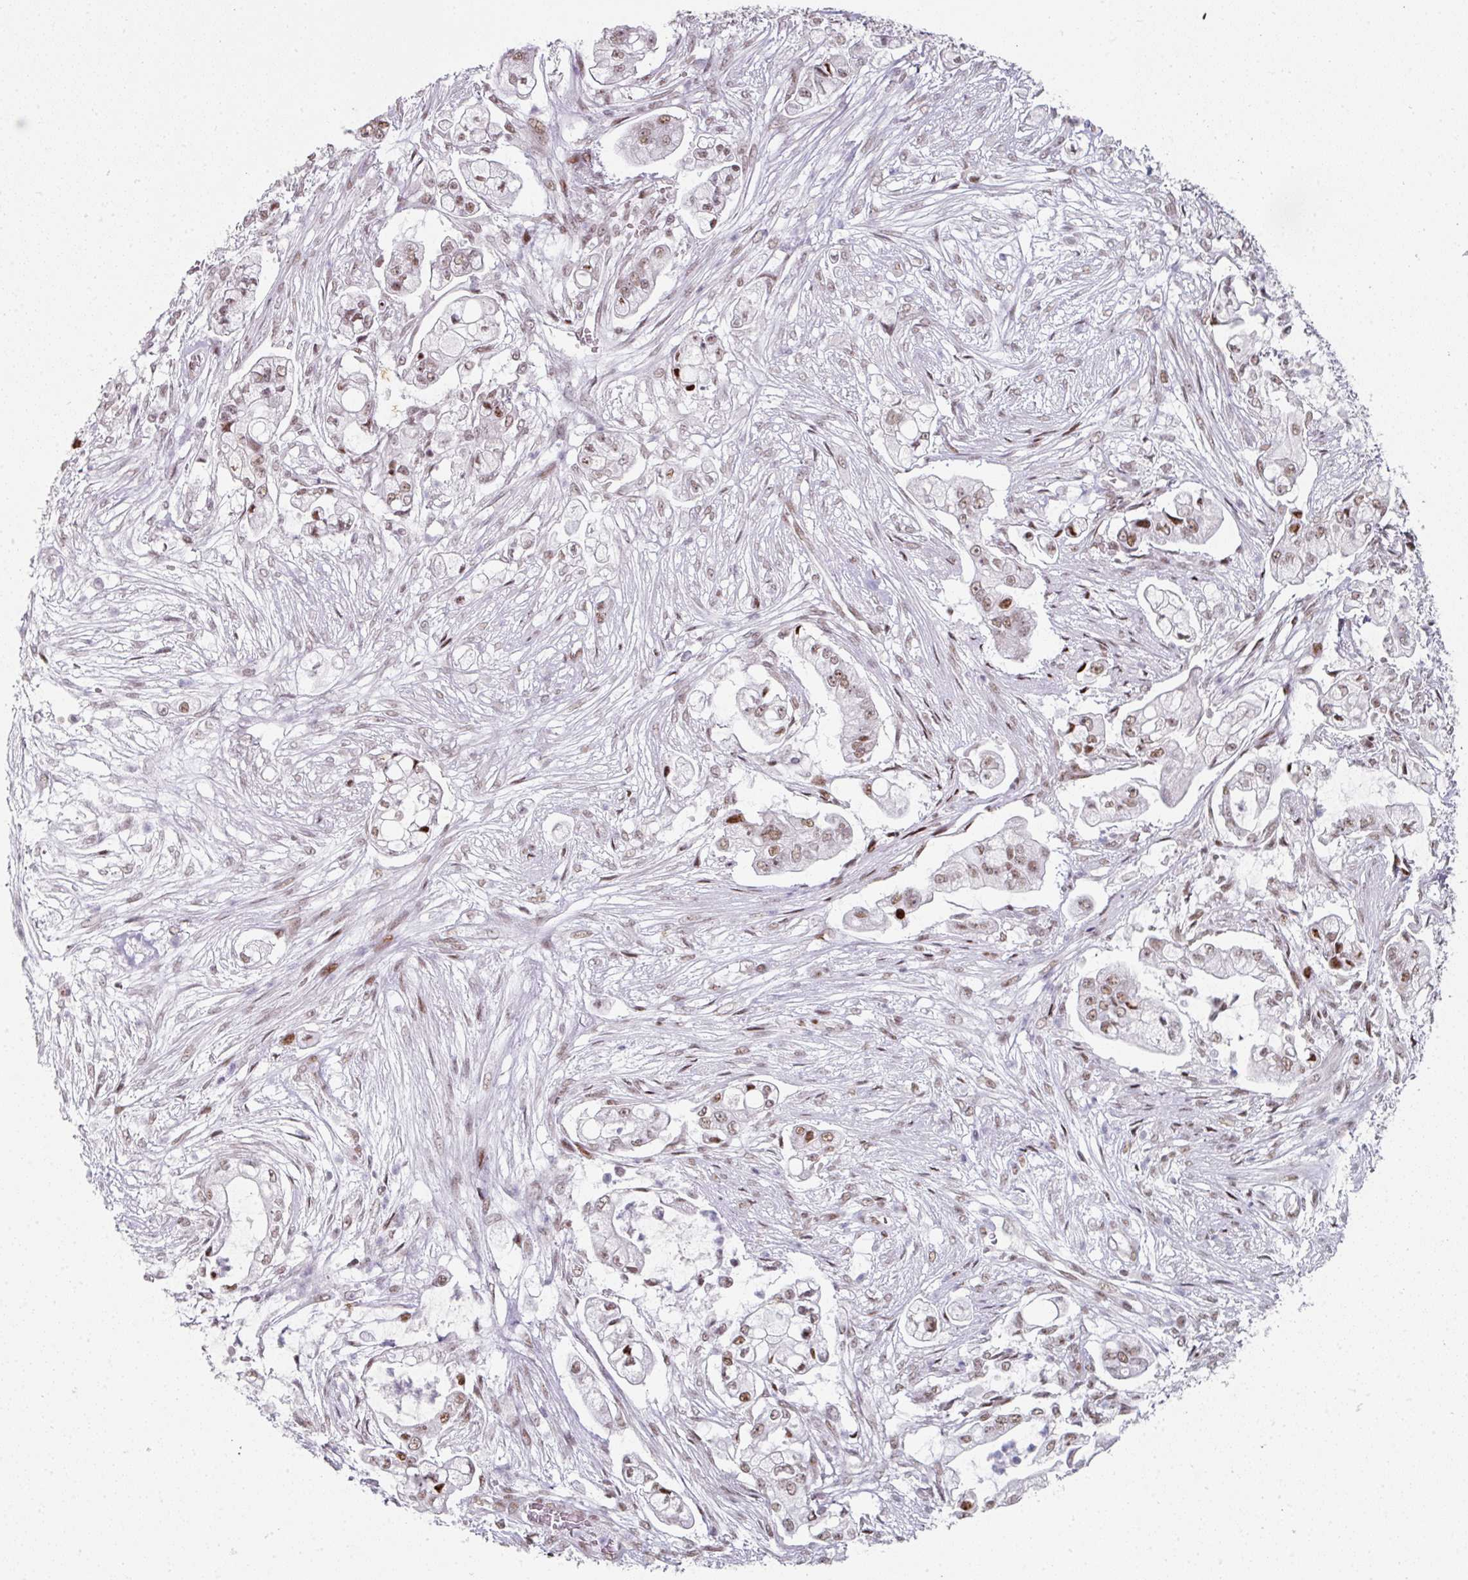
{"staining": {"intensity": "moderate", "quantity": ">75%", "location": "nuclear"}, "tissue": "pancreatic cancer", "cell_type": "Tumor cells", "image_type": "cancer", "snomed": [{"axis": "morphology", "description": "Adenocarcinoma, NOS"}, {"axis": "topography", "description": "Pancreas"}], "caption": "Tumor cells demonstrate moderate nuclear staining in approximately >75% of cells in pancreatic cancer.", "gene": "SF3B5", "patient": {"sex": "female", "age": 69}}